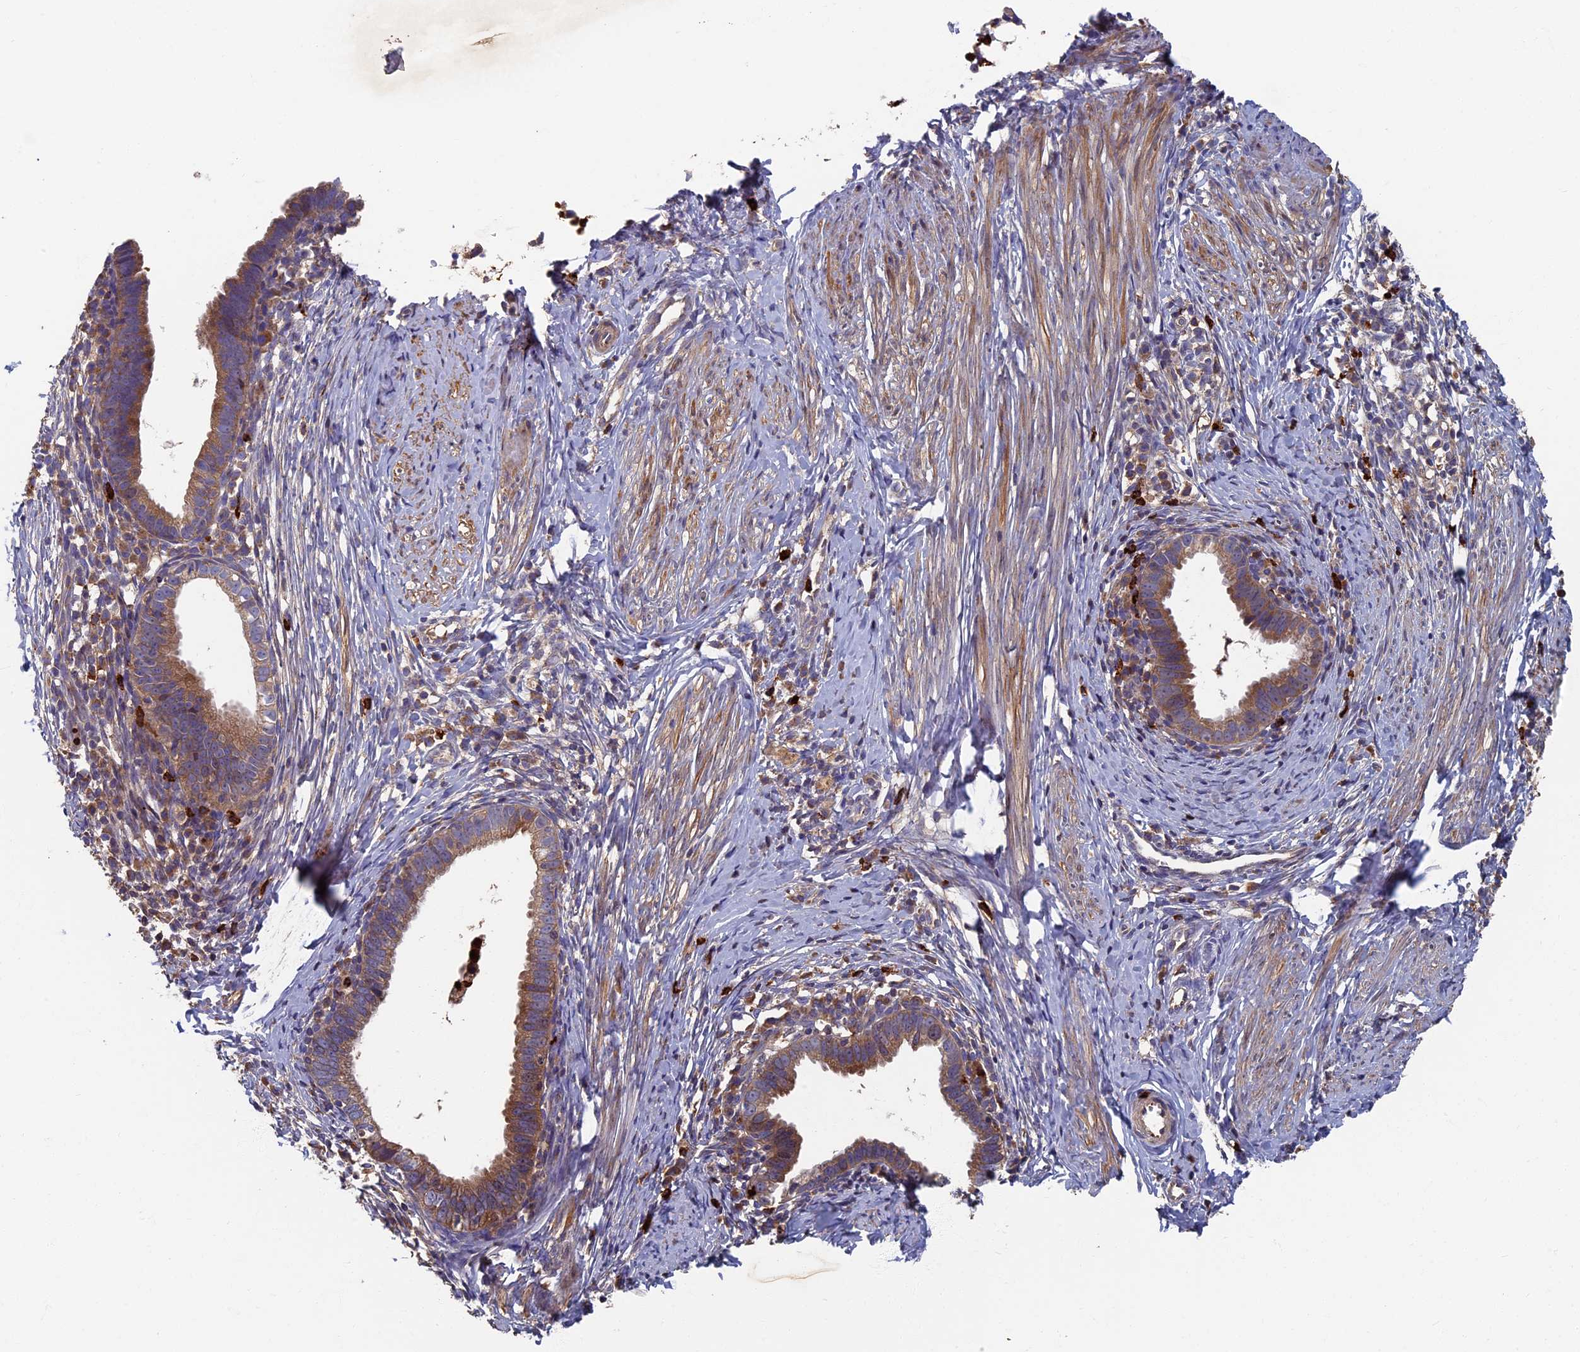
{"staining": {"intensity": "moderate", "quantity": ">75%", "location": "cytoplasmic/membranous"}, "tissue": "cervical cancer", "cell_type": "Tumor cells", "image_type": "cancer", "snomed": [{"axis": "morphology", "description": "Adenocarcinoma, NOS"}, {"axis": "topography", "description": "Cervix"}], "caption": "Cervical adenocarcinoma was stained to show a protein in brown. There is medium levels of moderate cytoplasmic/membranous positivity in approximately >75% of tumor cells.", "gene": "TNK2", "patient": {"sex": "female", "age": 36}}